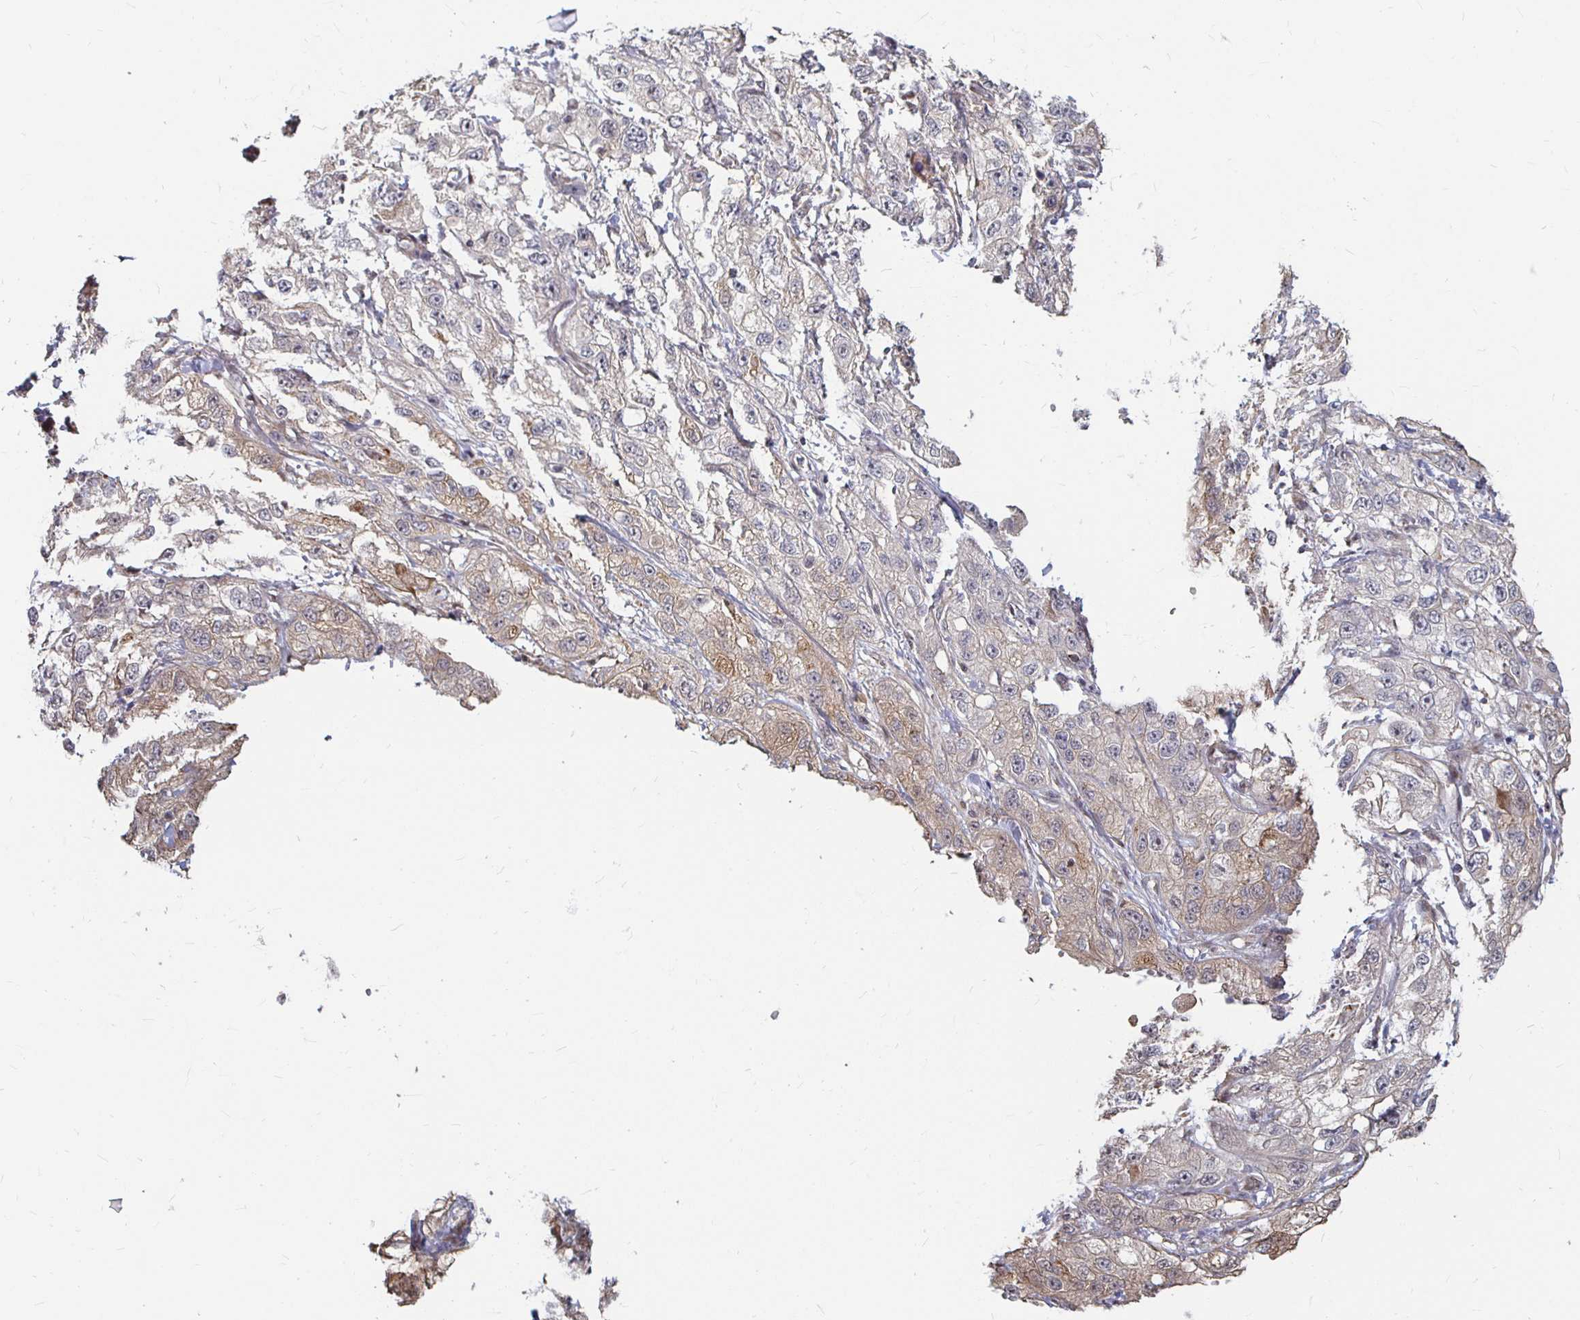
{"staining": {"intensity": "weak", "quantity": "<25%", "location": "cytoplasmic/membranous"}, "tissue": "skin cancer", "cell_type": "Tumor cells", "image_type": "cancer", "snomed": [{"axis": "morphology", "description": "Squamous cell carcinoma, NOS"}, {"axis": "topography", "description": "Skin"}, {"axis": "topography", "description": "Vulva"}], "caption": "Immunohistochemical staining of skin cancer (squamous cell carcinoma) exhibits no significant expression in tumor cells. (DAB immunohistochemistry, high magnification).", "gene": "CAPN11", "patient": {"sex": "female", "age": 86}}